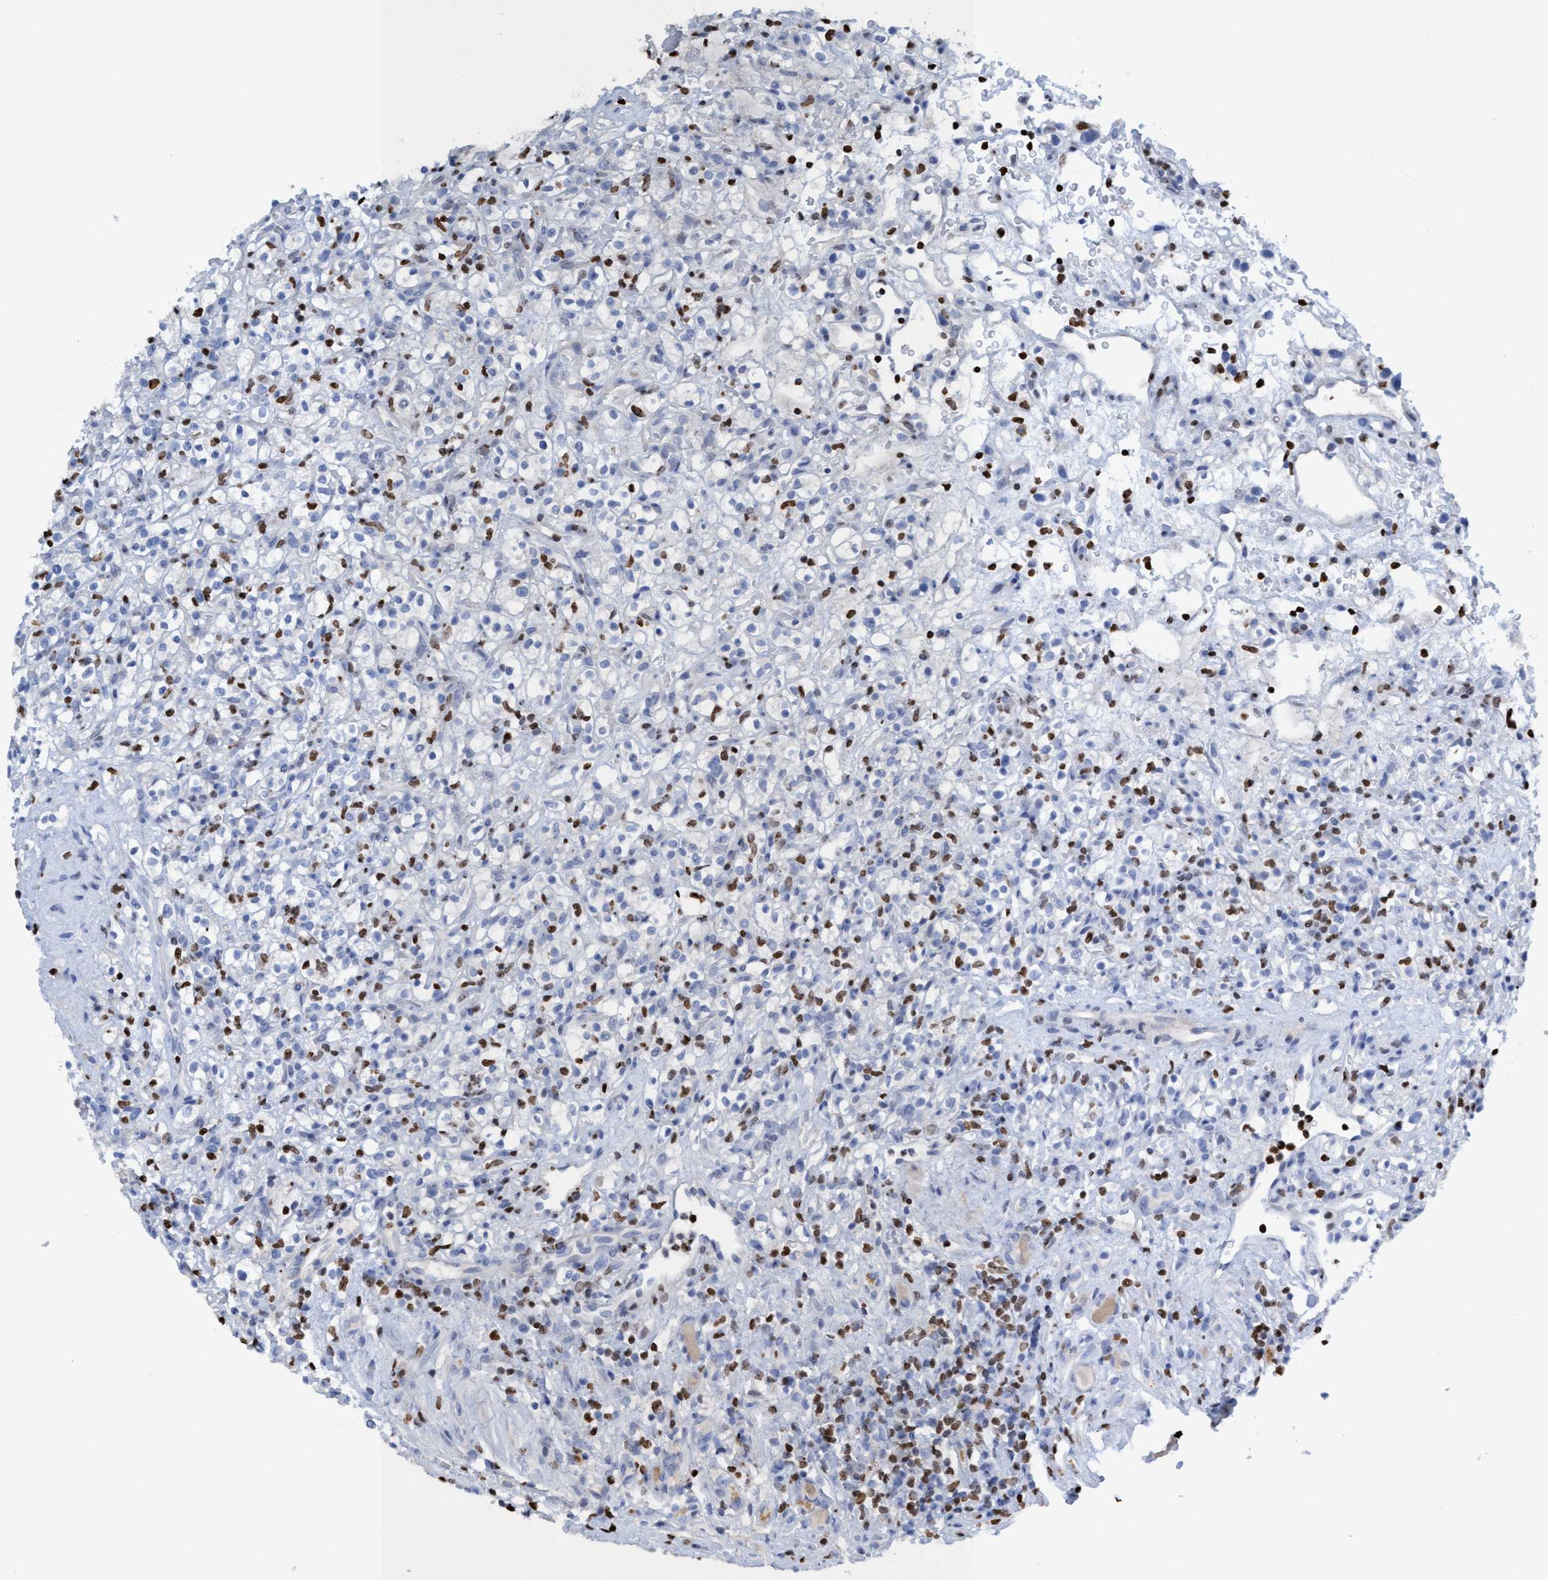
{"staining": {"intensity": "negative", "quantity": "none", "location": "none"}, "tissue": "renal cancer", "cell_type": "Tumor cells", "image_type": "cancer", "snomed": [{"axis": "morphology", "description": "Normal tissue, NOS"}, {"axis": "morphology", "description": "Adenocarcinoma, NOS"}, {"axis": "topography", "description": "Kidney"}], "caption": "The IHC photomicrograph has no significant positivity in tumor cells of renal cancer (adenocarcinoma) tissue. Brightfield microscopy of immunohistochemistry stained with DAB (3,3'-diaminobenzidine) (brown) and hematoxylin (blue), captured at high magnification.", "gene": "CBX2", "patient": {"sex": "female", "age": 72}}